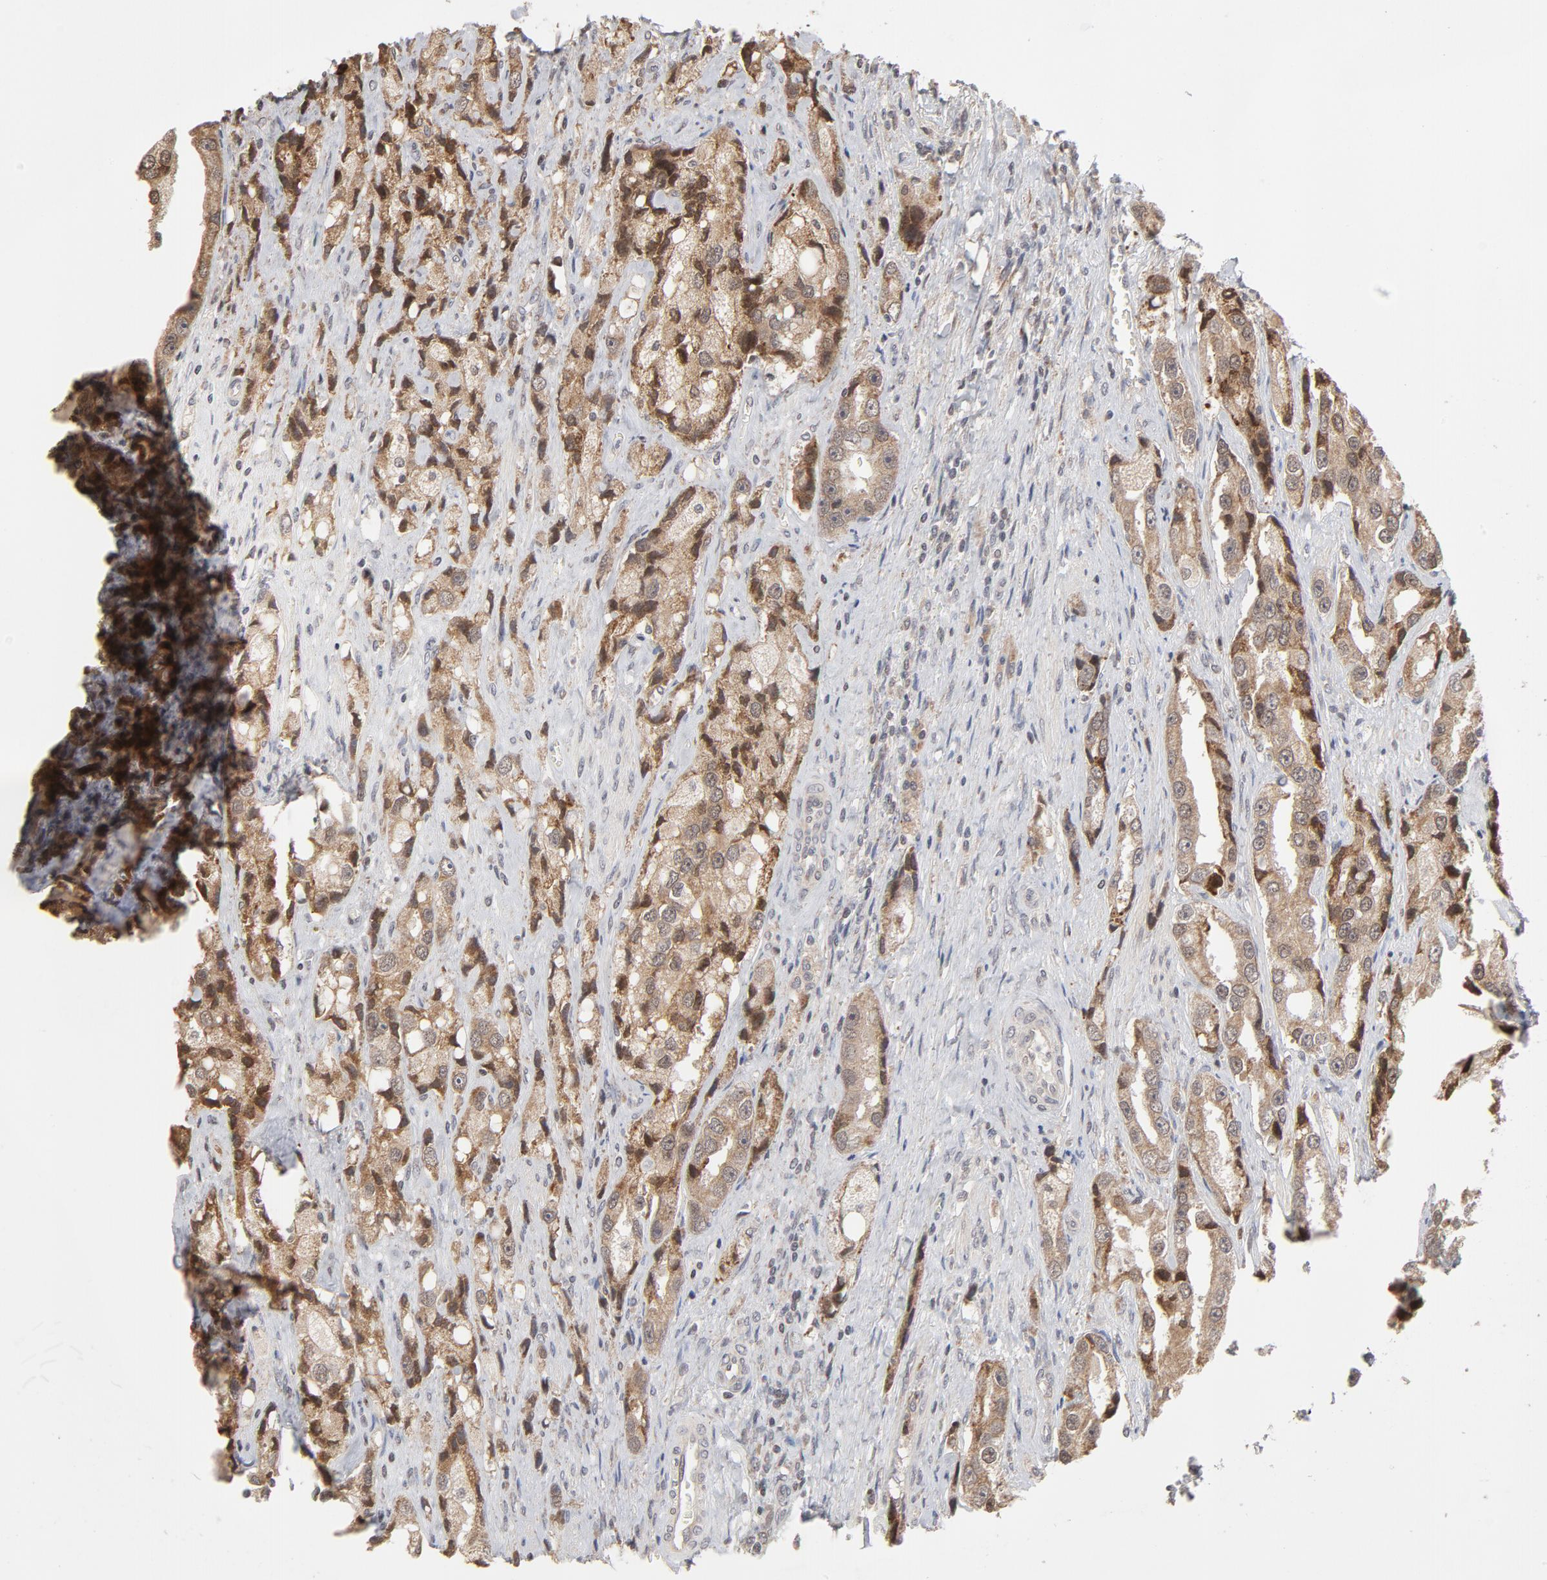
{"staining": {"intensity": "moderate", "quantity": ">75%", "location": "cytoplasmic/membranous"}, "tissue": "prostate cancer", "cell_type": "Tumor cells", "image_type": "cancer", "snomed": [{"axis": "morphology", "description": "Adenocarcinoma, High grade"}, {"axis": "topography", "description": "Prostate"}], "caption": "Immunohistochemical staining of prostate high-grade adenocarcinoma displays medium levels of moderate cytoplasmic/membranous expression in about >75% of tumor cells. The protein is shown in brown color, while the nuclei are stained blue.", "gene": "ARIH1", "patient": {"sex": "male", "age": 63}}